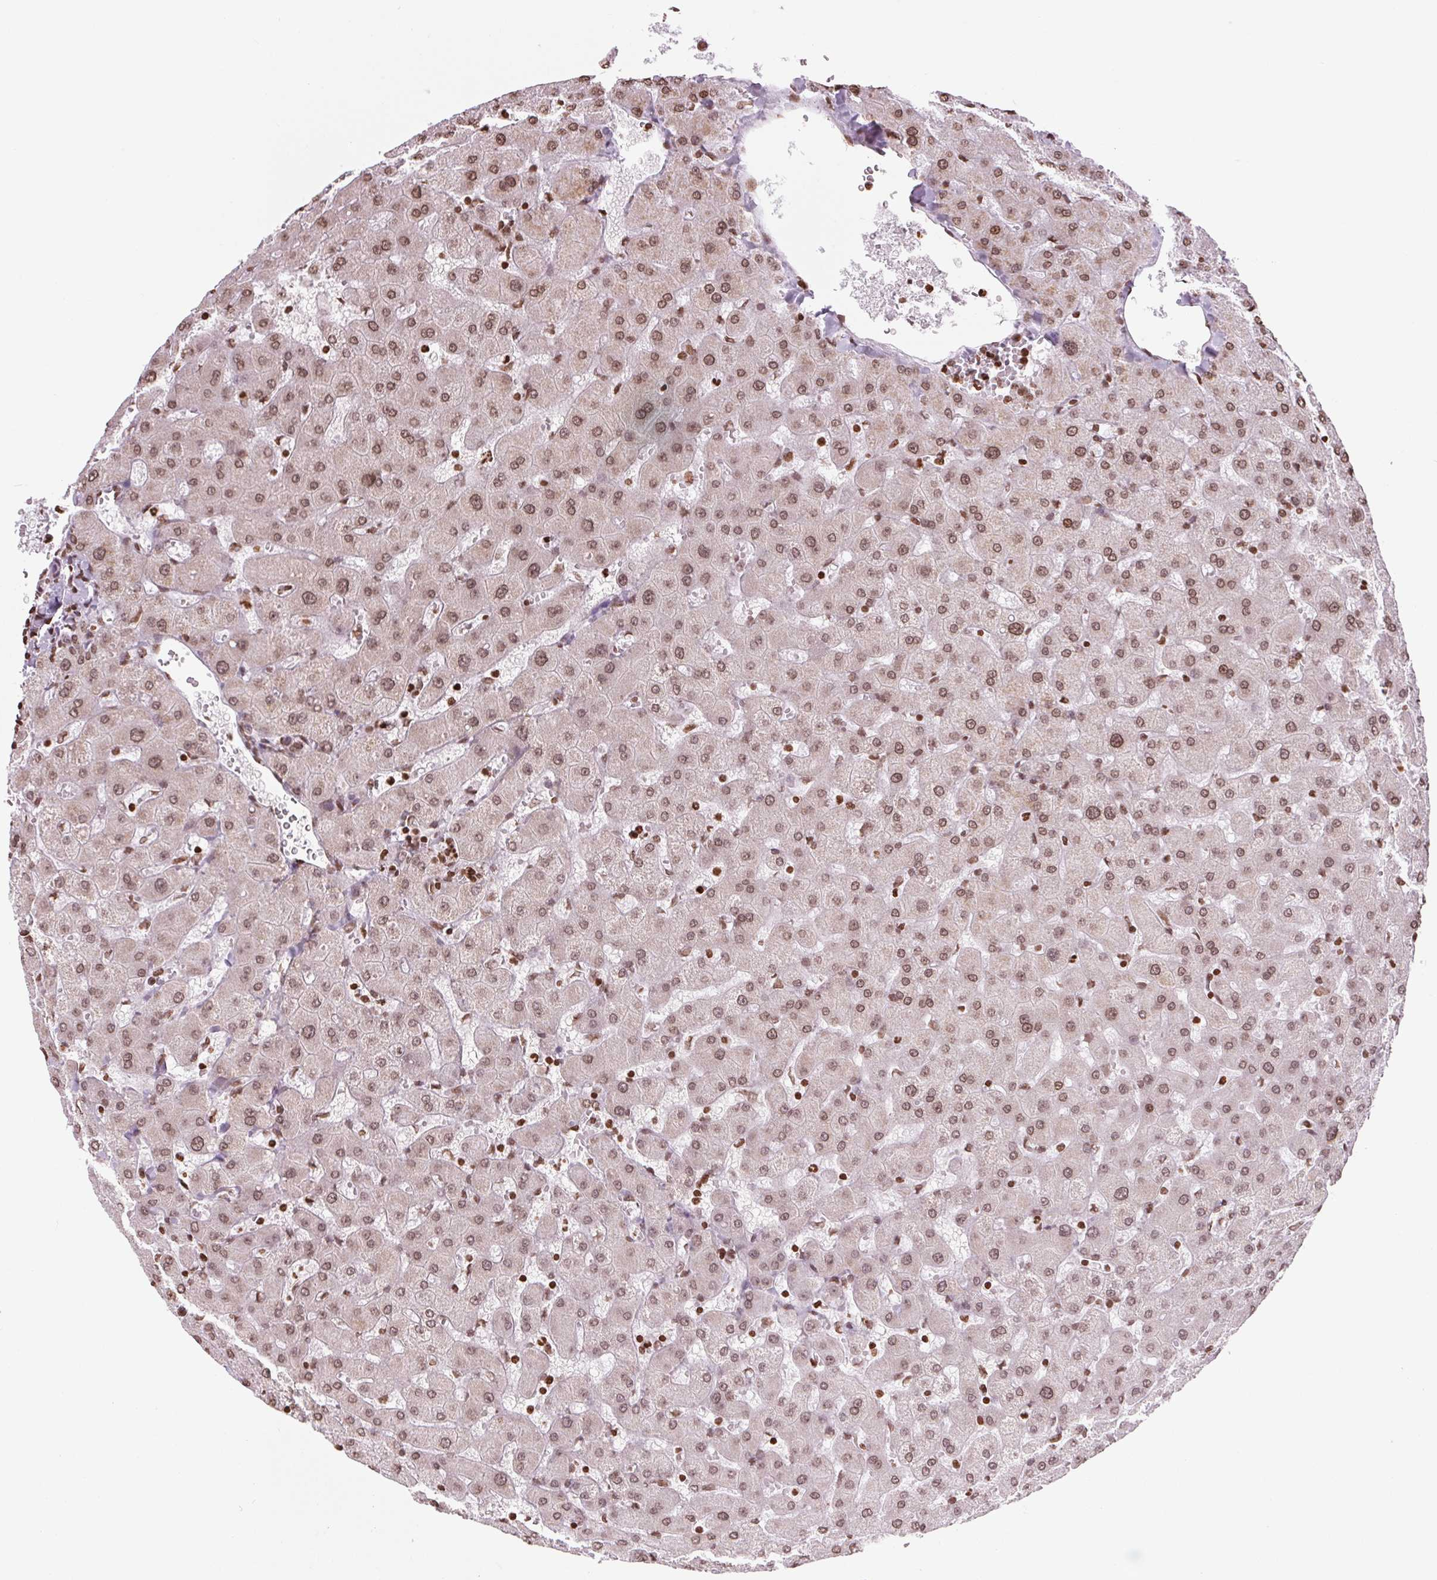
{"staining": {"intensity": "moderate", "quantity": ">75%", "location": "nuclear"}, "tissue": "liver", "cell_type": "Cholangiocytes", "image_type": "normal", "snomed": [{"axis": "morphology", "description": "Normal tissue, NOS"}, {"axis": "topography", "description": "Liver"}], "caption": "Moderate nuclear staining is appreciated in about >75% of cholangiocytes in unremarkable liver. (DAB = brown stain, brightfield microscopy at high magnification).", "gene": "SMIM12", "patient": {"sex": "female", "age": 63}}